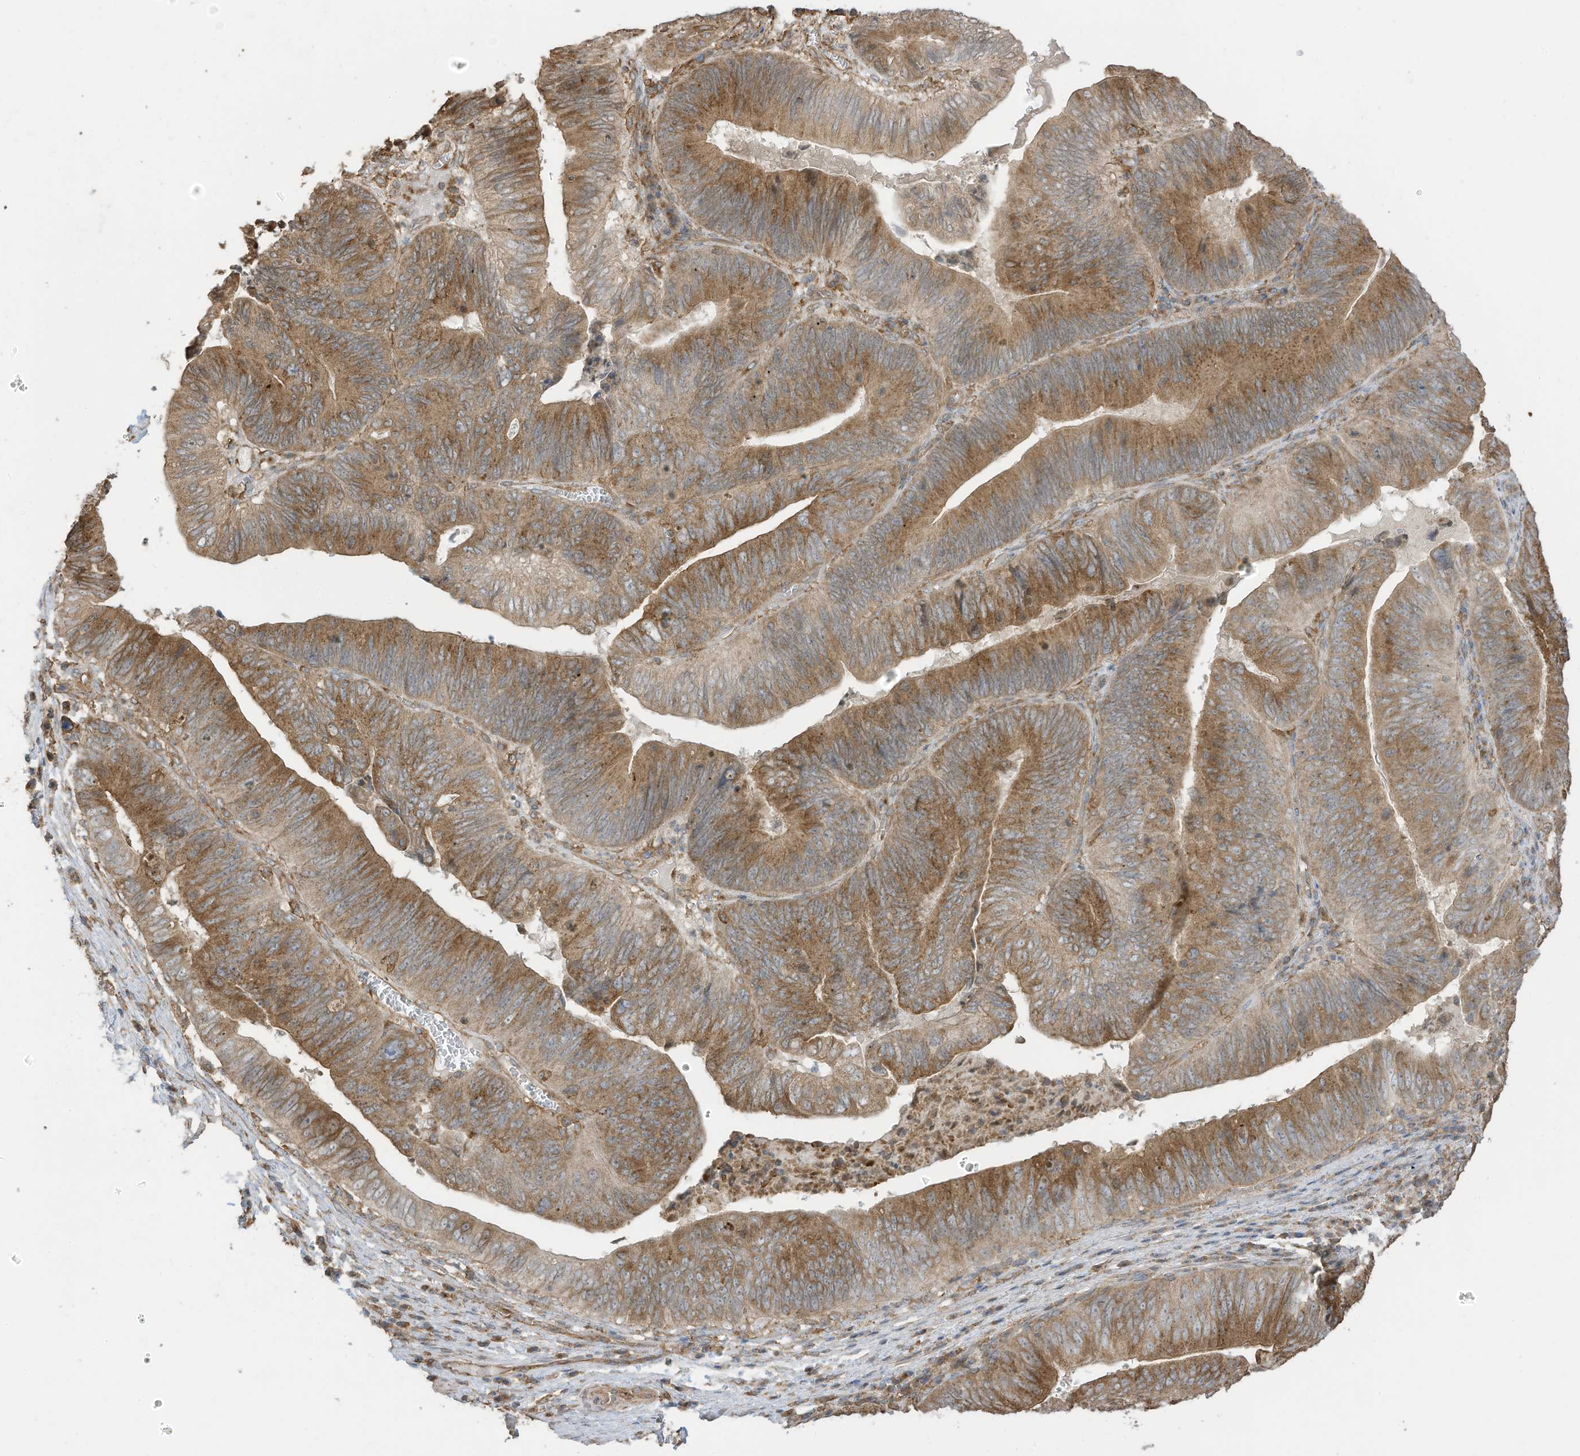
{"staining": {"intensity": "moderate", "quantity": ">75%", "location": "cytoplasmic/membranous"}, "tissue": "pancreatic cancer", "cell_type": "Tumor cells", "image_type": "cancer", "snomed": [{"axis": "morphology", "description": "Adenocarcinoma, NOS"}, {"axis": "topography", "description": "Pancreas"}], "caption": "Brown immunohistochemical staining in adenocarcinoma (pancreatic) displays moderate cytoplasmic/membranous expression in about >75% of tumor cells. (DAB IHC with brightfield microscopy, high magnification).", "gene": "CGAS", "patient": {"sex": "male", "age": 63}}